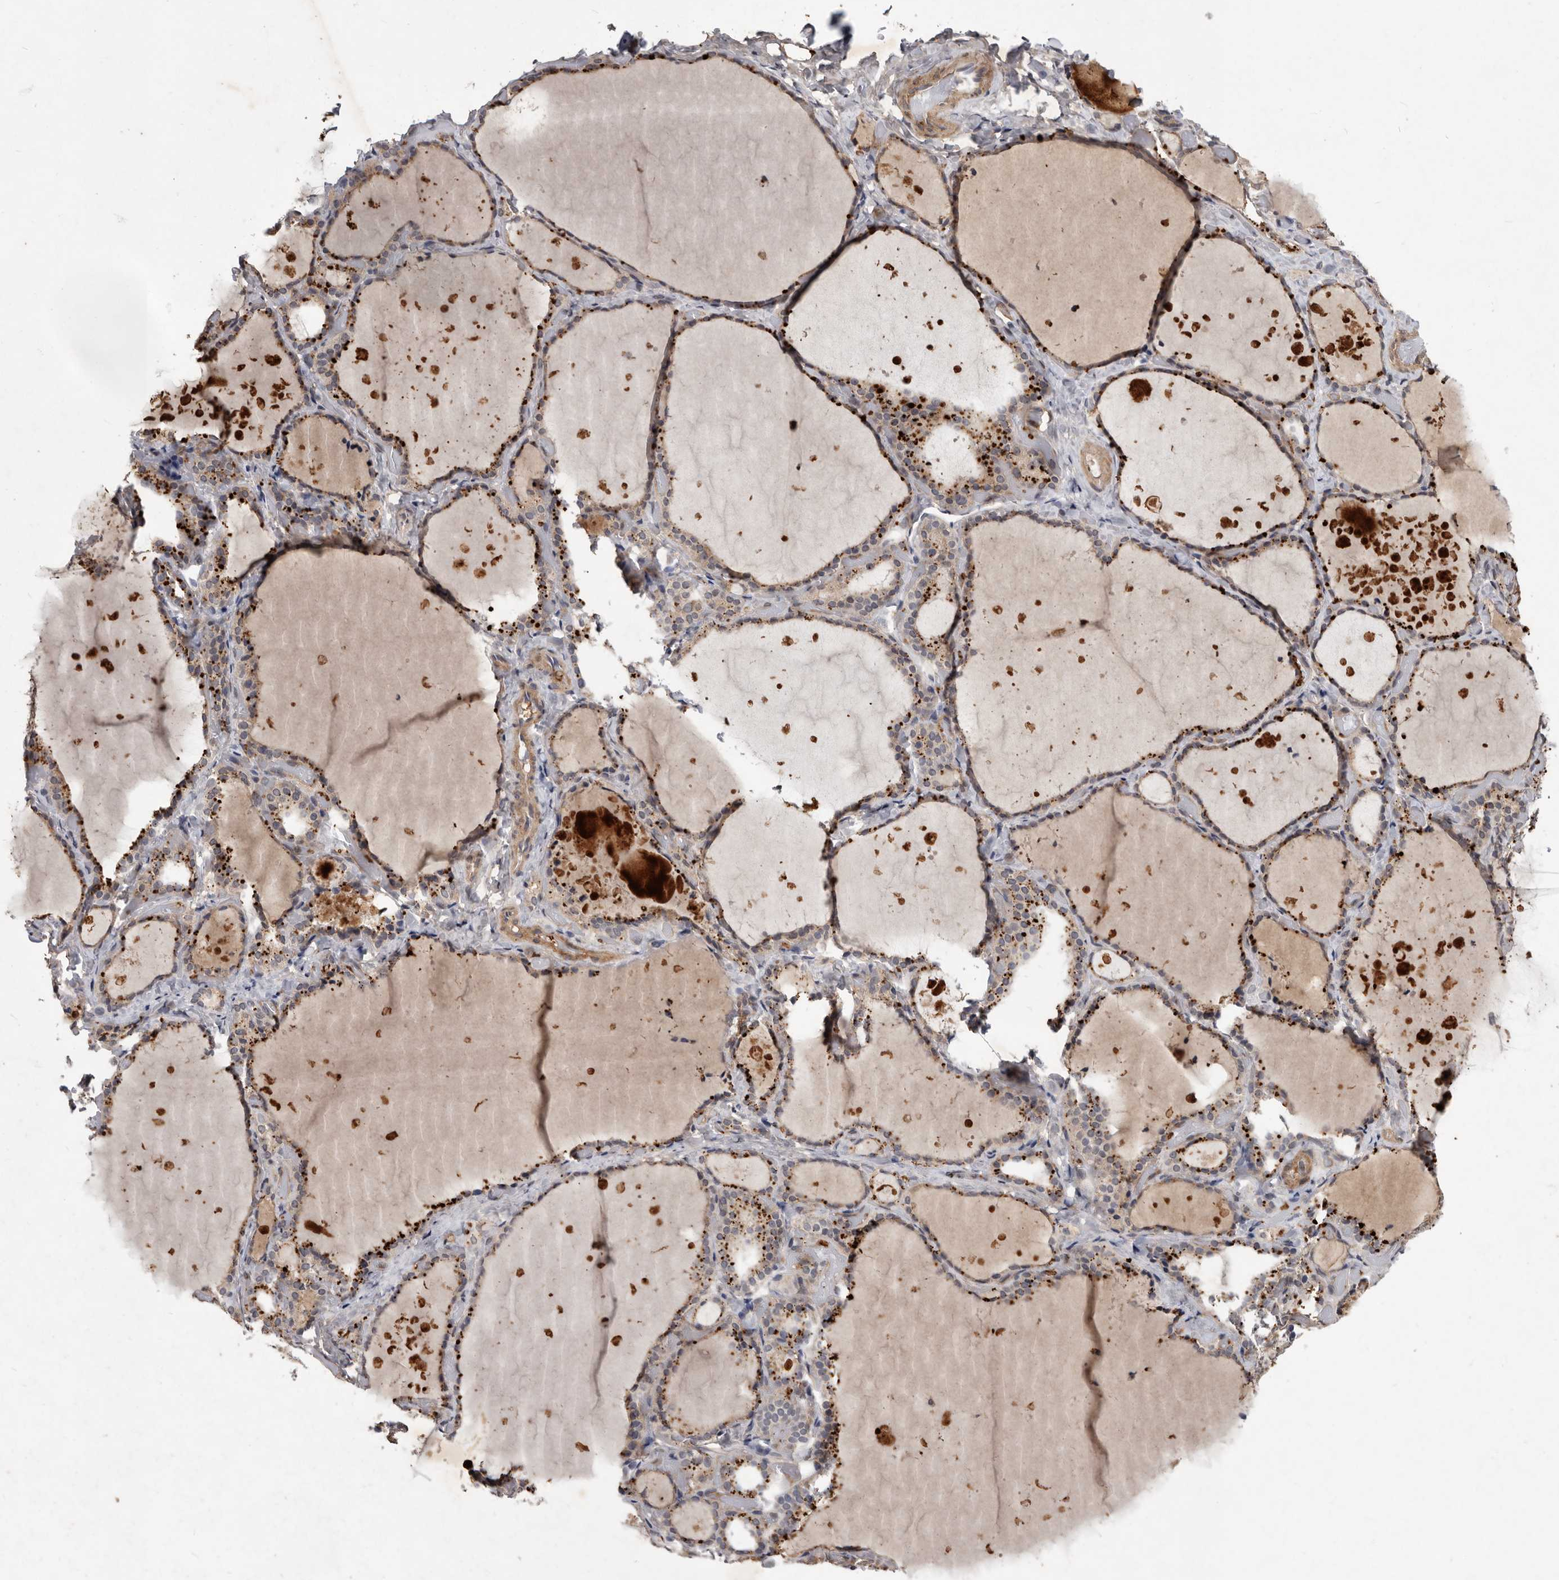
{"staining": {"intensity": "moderate", "quantity": "25%-75%", "location": "cytoplasmic/membranous"}, "tissue": "thyroid gland", "cell_type": "Glandular cells", "image_type": "normal", "snomed": [{"axis": "morphology", "description": "Normal tissue, NOS"}, {"axis": "topography", "description": "Thyroid gland"}], "caption": "This photomicrograph shows immunohistochemistry (IHC) staining of unremarkable human thyroid gland, with medium moderate cytoplasmic/membranous expression in about 25%-75% of glandular cells.", "gene": "DNAJC28", "patient": {"sex": "female", "age": 44}}